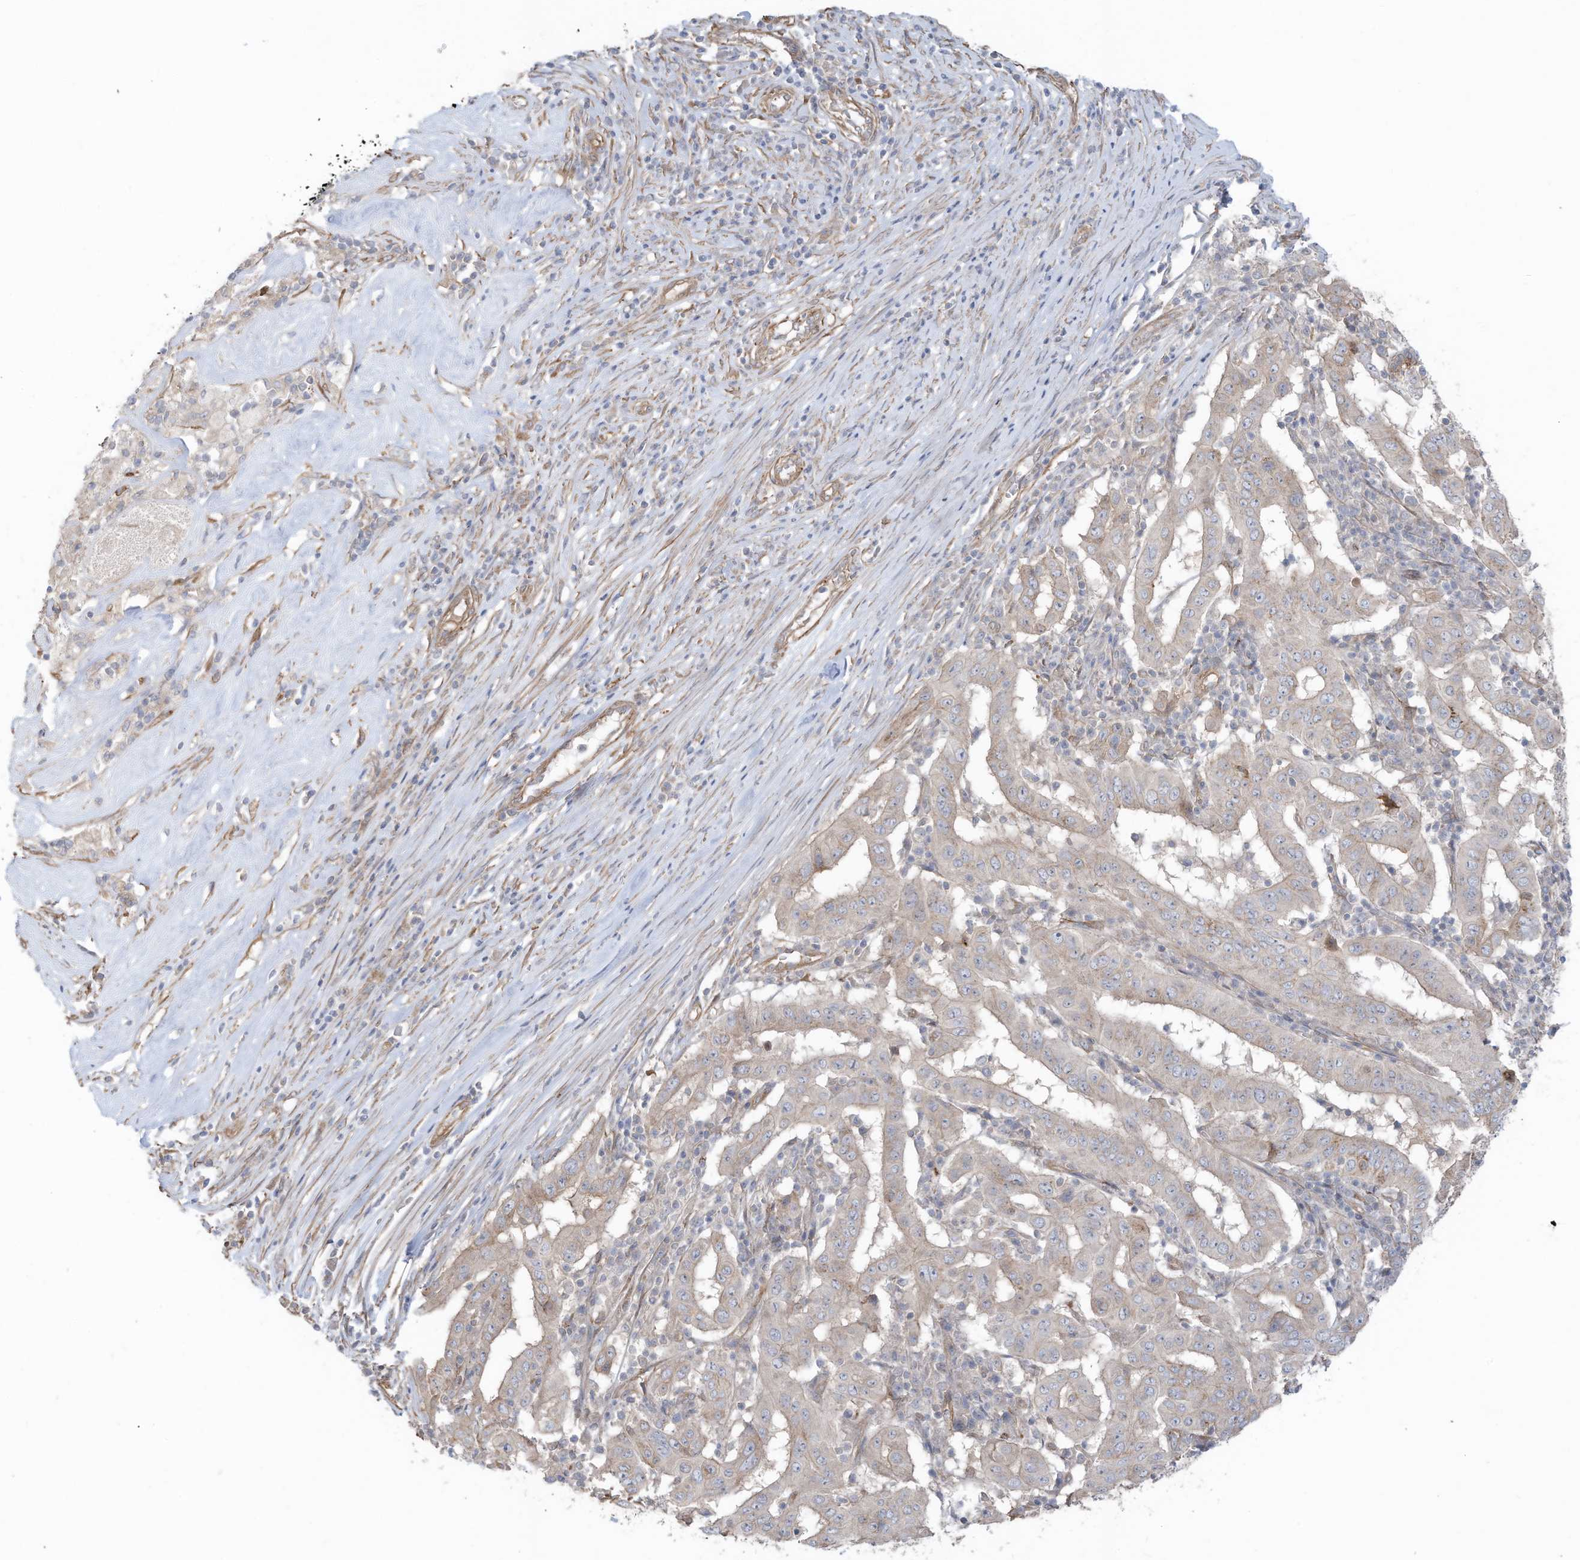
{"staining": {"intensity": "negative", "quantity": "none", "location": "none"}, "tissue": "pancreatic cancer", "cell_type": "Tumor cells", "image_type": "cancer", "snomed": [{"axis": "morphology", "description": "Adenocarcinoma, NOS"}, {"axis": "topography", "description": "Pancreas"}], "caption": "This is an immunohistochemistry histopathology image of human pancreatic adenocarcinoma. There is no expression in tumor cells.", "gene": "SLC17A7", "patient": {"sex": "male", "age": 63}}